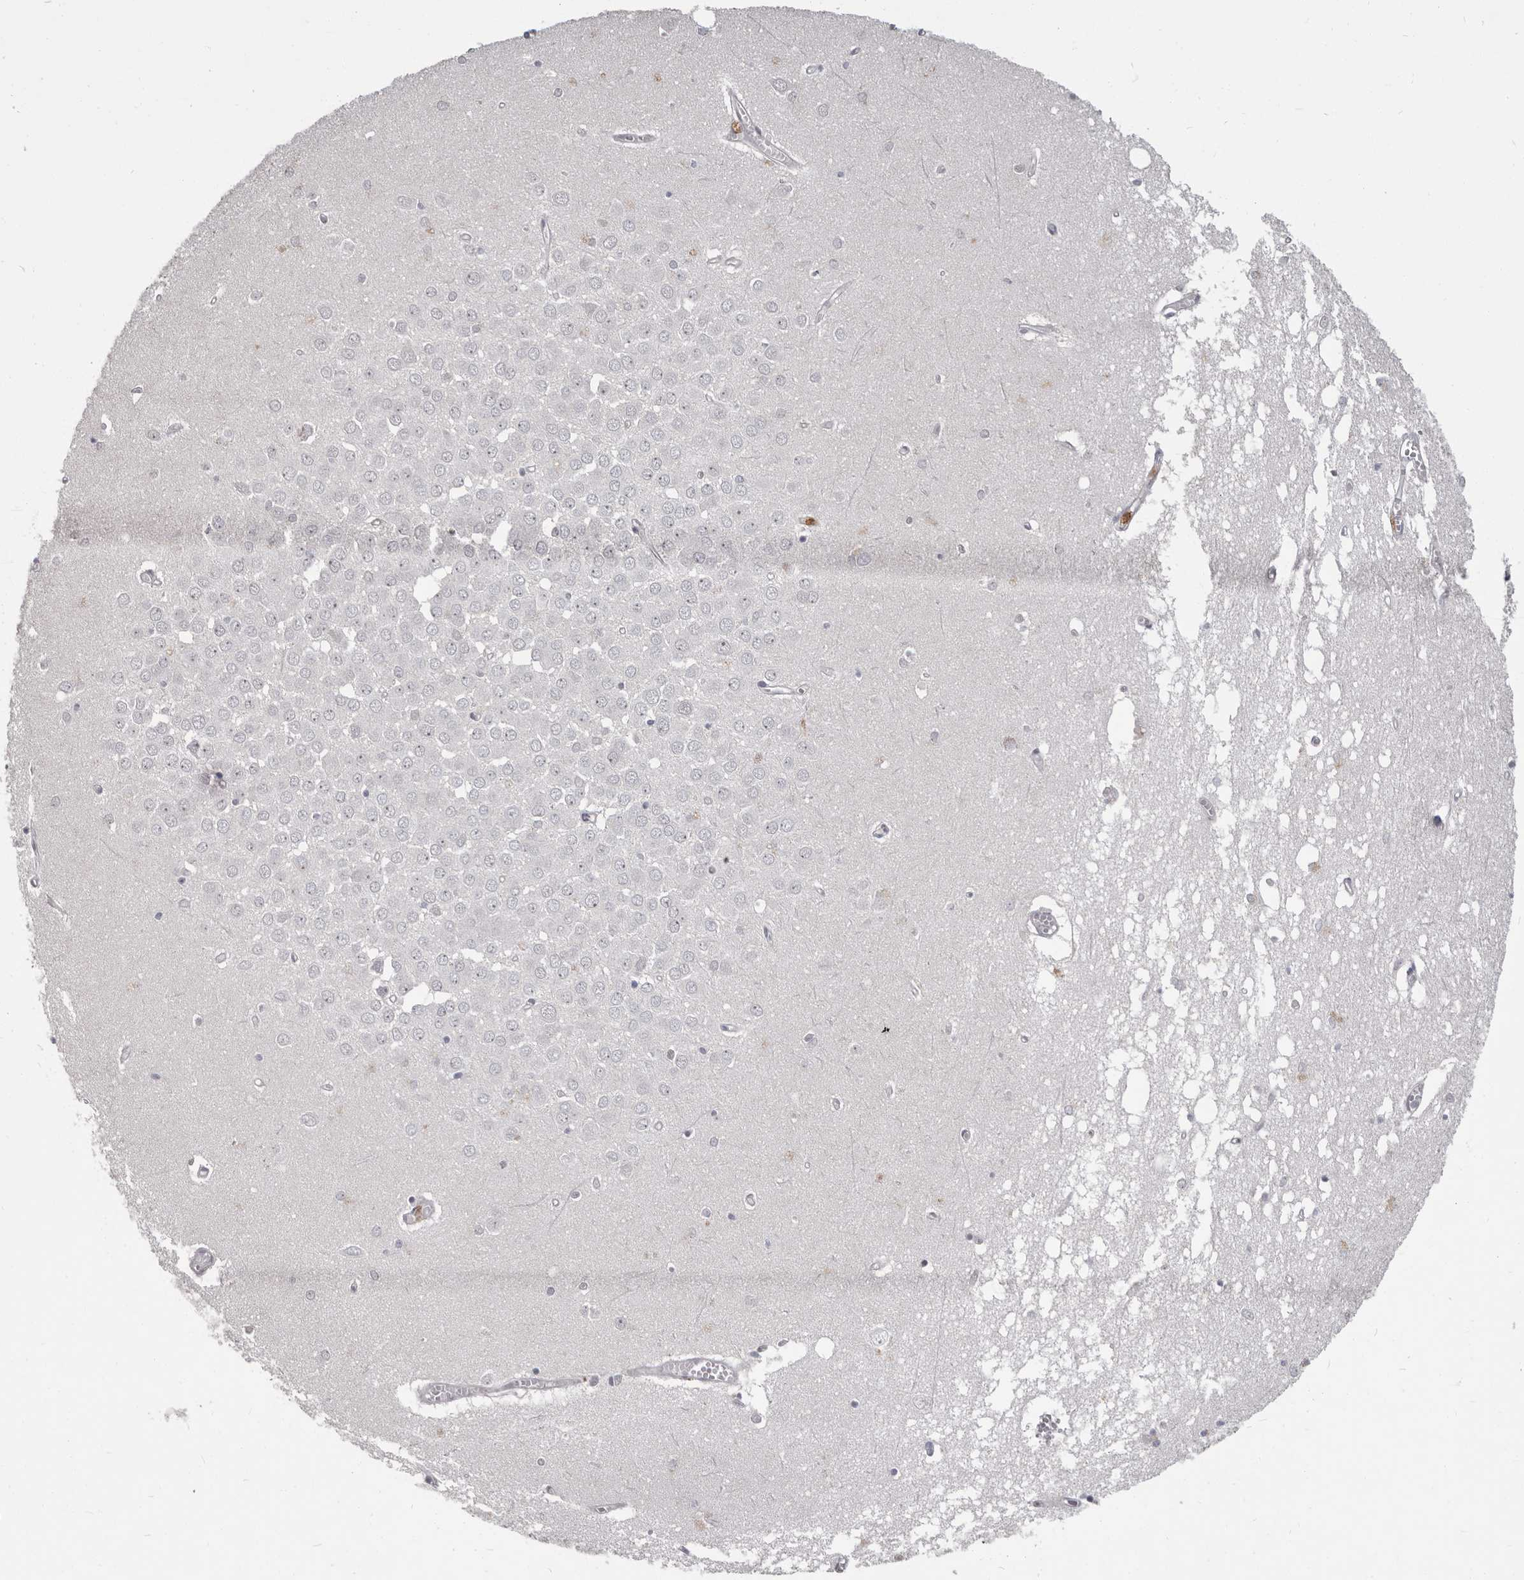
{"staining": {"intensity": "negative", "quantity": "none", "location": "none"}, "tissue": "hippocampus", "cell_type": "Glial cells", "image_type": "normal", "snomed": [{"axis": "morphology", "description": "Normal tissue, NOS"}, {"axis": "topography", "description": "Hippocampus"}], "caption": "DAB immunohistochemical staining of benign hippocampus shows no significant staining in glial cells.", "gene": "GPR157", "patient": {"sex": "male", "age": 70}}